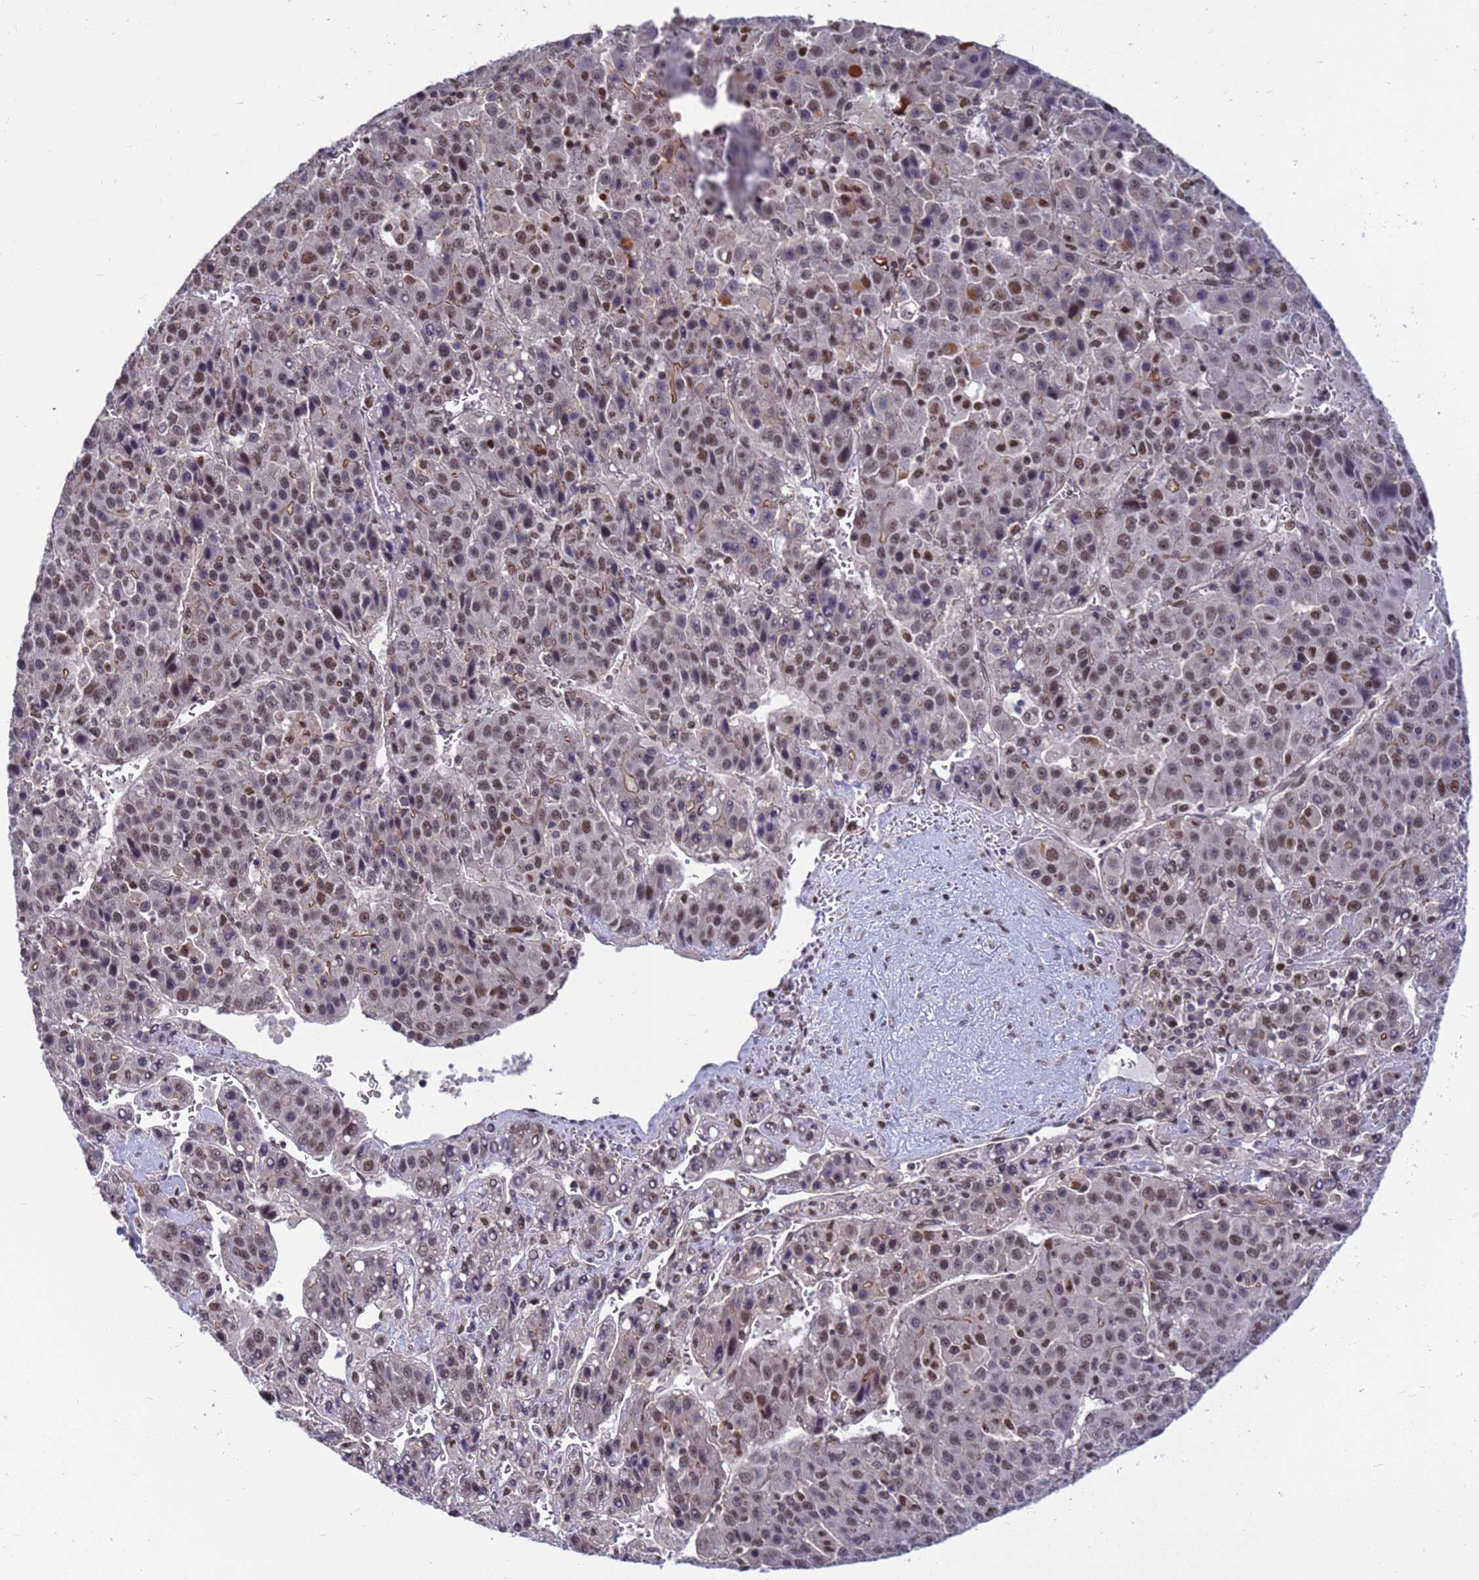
{"staining": {"intensity": "moderate", "quantity": ">75%", "location": "nuclear"}, "tissue": "liver cancer", "cell_type": "Tumor cells", "image_type": "cancer", "snomed": [{"axis": "morphology", "description": "Carcinoma, Hepatocellular, NOS"}, {"axis": "topography", "description": "Liver"}], "caption": "Liver cancer (hepatocellular carcinoma) tissue exhibits moderate nuclear positivity in approximately >75% of tumor cells", "gene": "NSL1", "patient": {"sex": "female", "age": 53}}